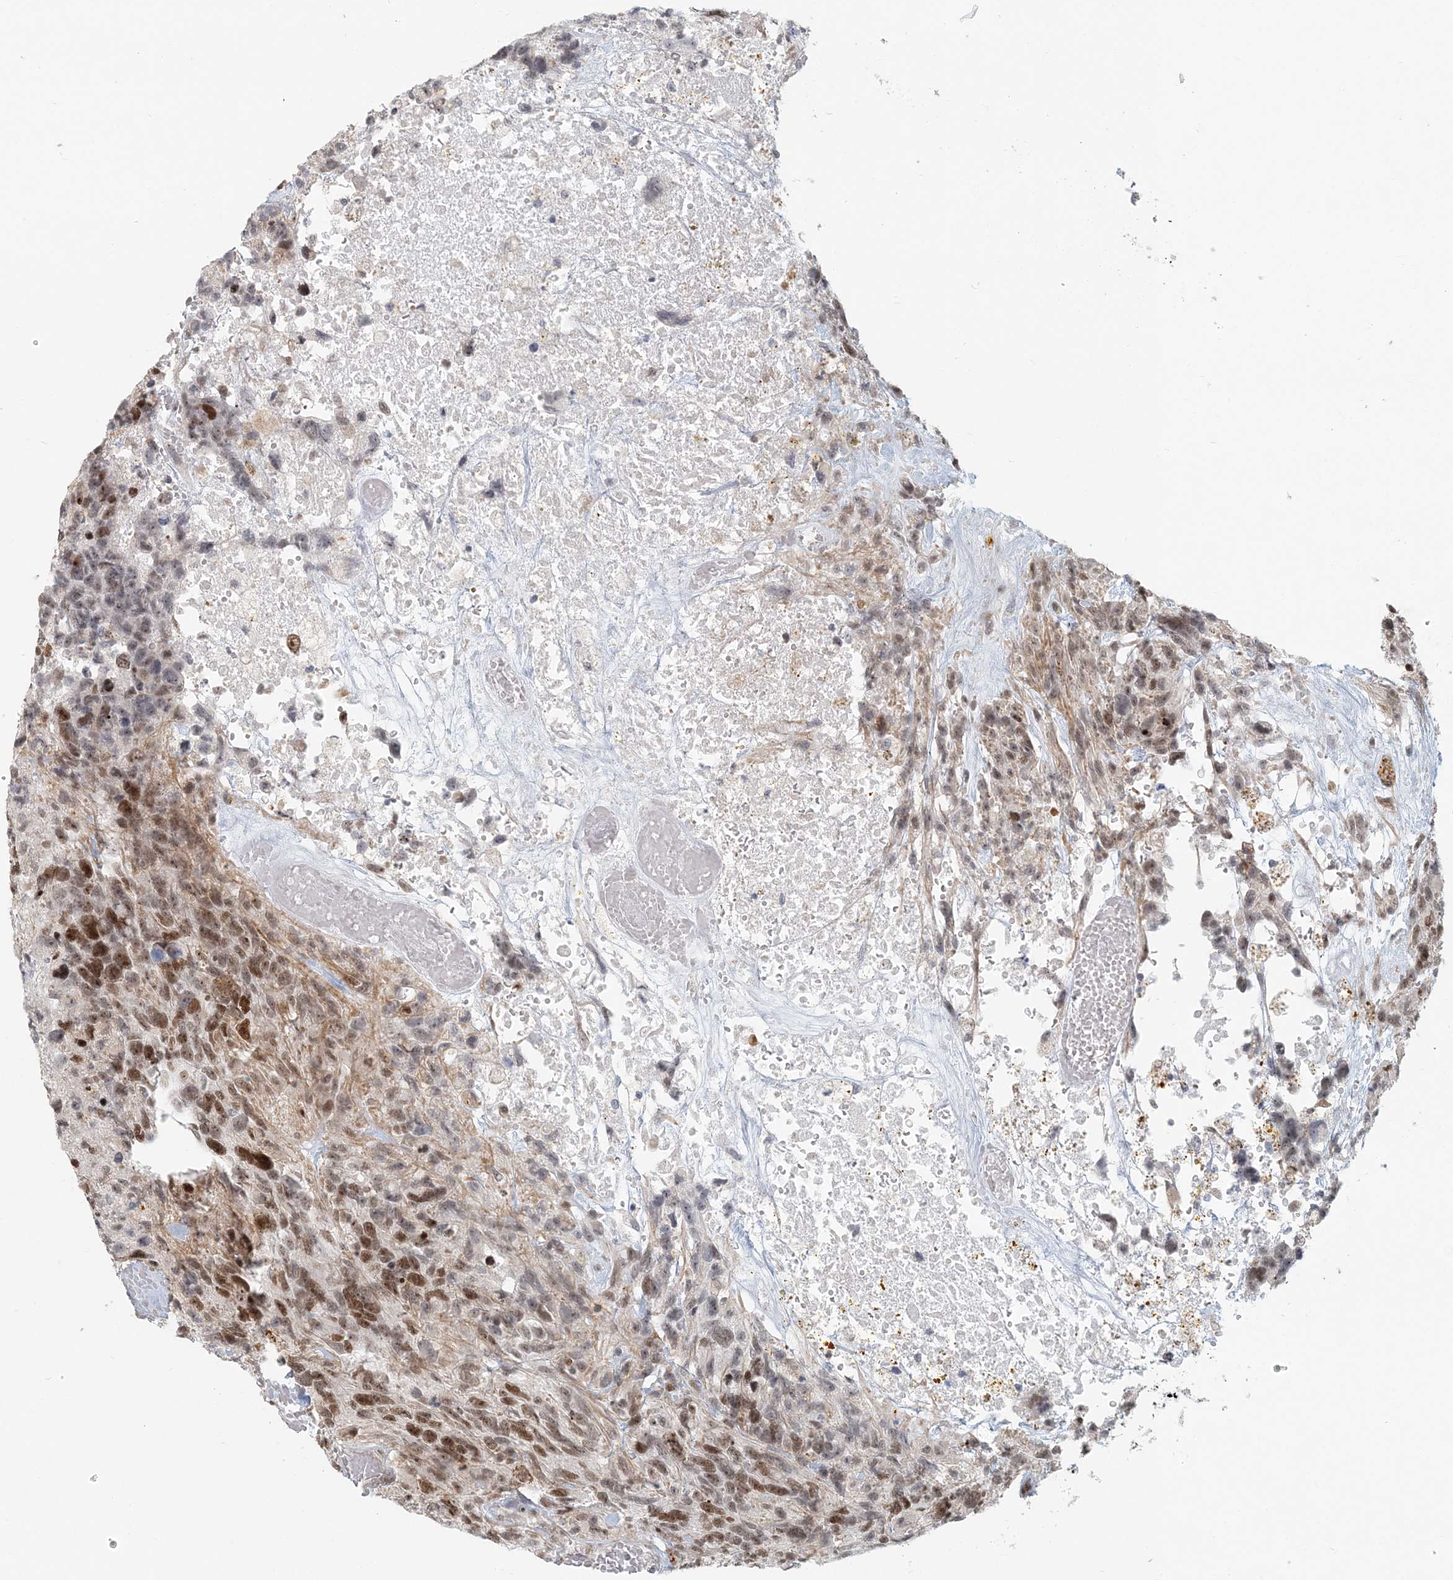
{"staining": {"intensity": "moderate", "quantity": ">75%", "location": "nuclear"}, "tissue": "glioma", "cell_type": "Tumor cells", "image_type": "cancer", "snomed": [{"axis": "morphology", "description": "Glioma, malignant, High grade"}, {"axis": "topography", "description": "Brain"}], "caption": "A histopathology image of human malignant glioma (high-grade) stained for a protein shows moderate nuclear brown staining in tumor cells.", "gene": "BAZ1B", "patient": {"sex": "male", "age": 69}}